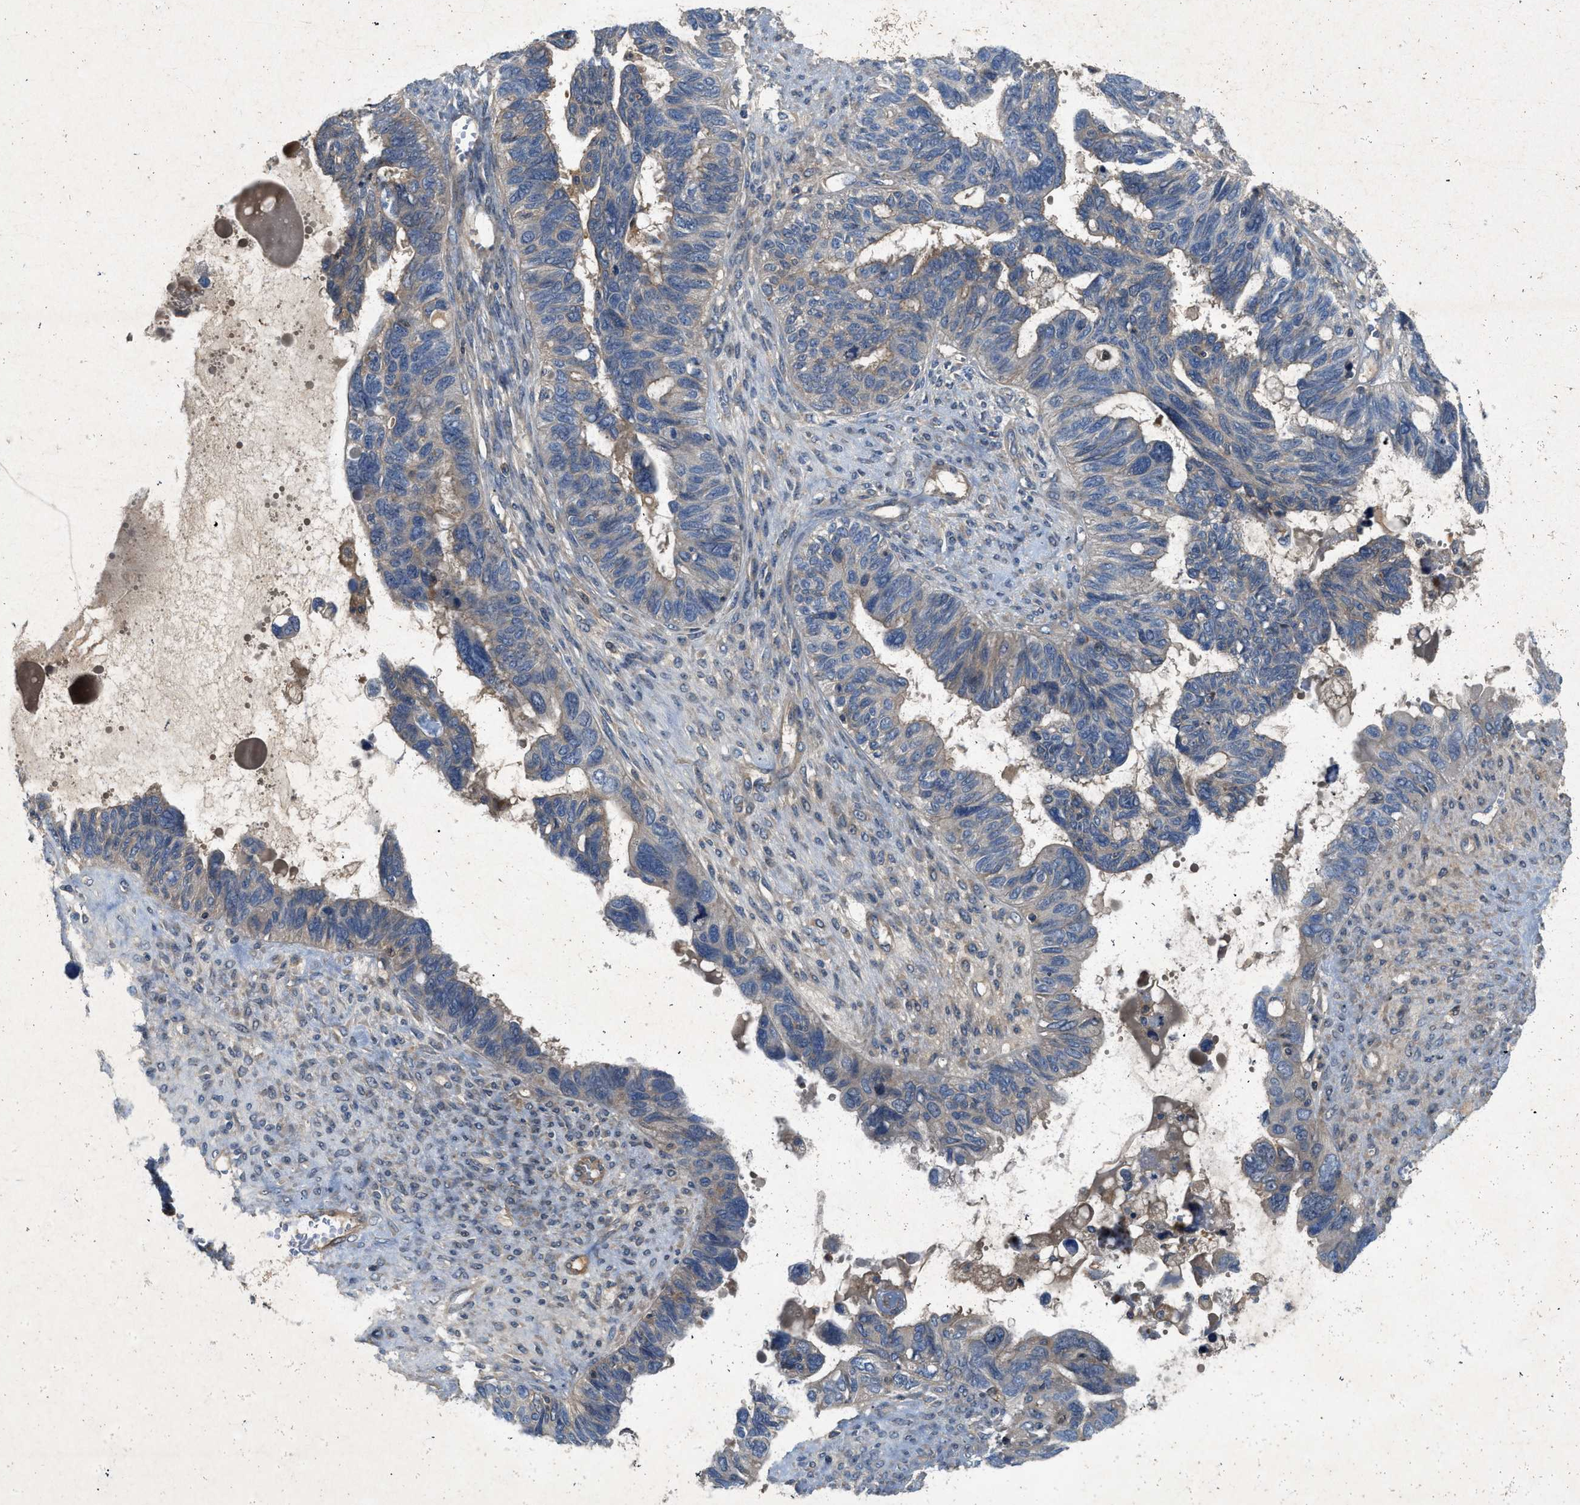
{"staining": {"intensity": "weak", "quantity": "<25%", "location": "cytoplasmic/membranous"}, "tissue": "ovarian cancer", "cell_type": "Tumor cells", "image_type": "cancer", "snomed": [{"axis": "morphology", "description": "Cystadenocarcinoma, serous, NOS"}, {"axis": "topography", "description": "Ovary"}], "caption": "IHC of human ovarian cancer (serous cystadenocarcinoma) reveals no staining in tumor cells. (DAB IHC with hematoxylin counter stain).", "gene": "GPR31", "patient": {"sex": "female", "age": 79}}